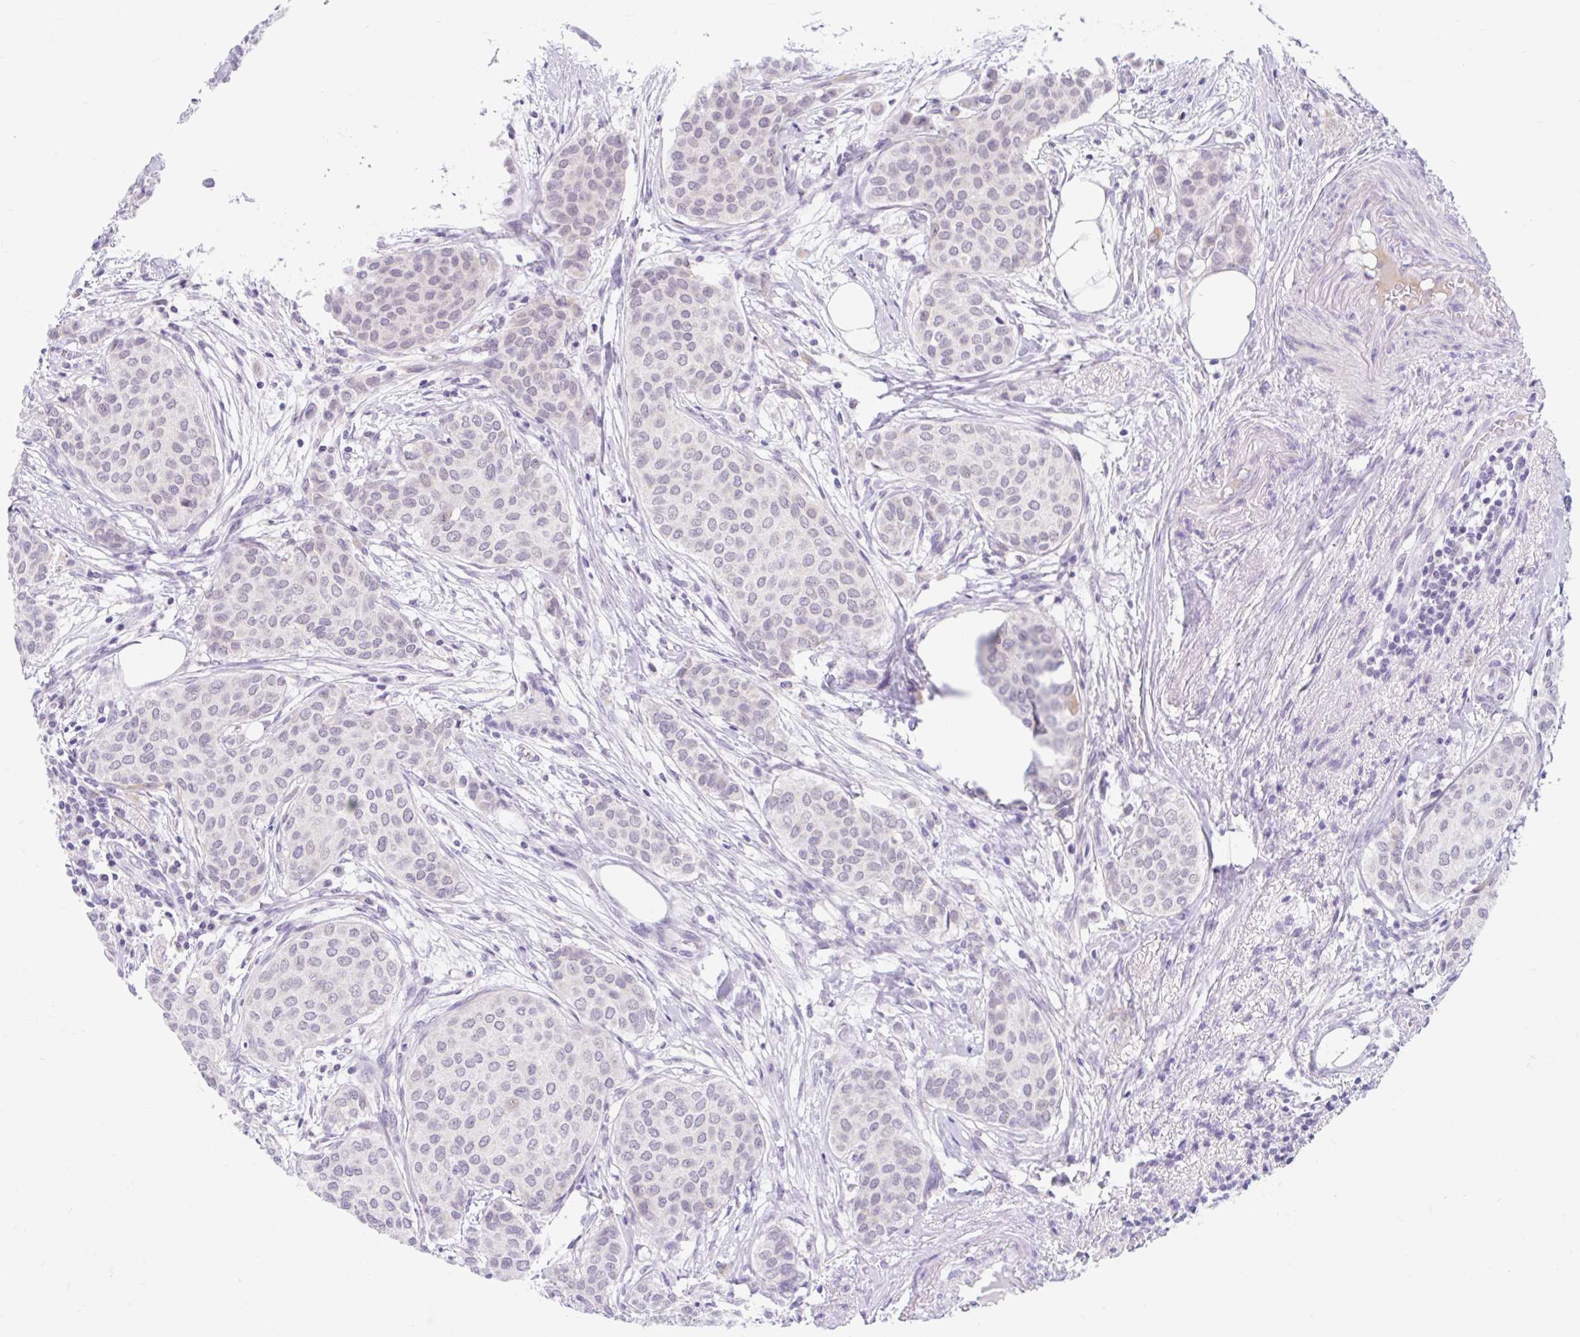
{"staining": {"intensity": "negative", "quantity": "none", "location": "none"}, "tissue": "breast cancer", "cell_type": "Tumor cells", "image_type": "cancer", "snomed": [{"axis": "morphology", "description": "Duct carcinoma"}, {"axis": "topography", "description": "Breast"}], "caption": "High magnification brightfield microscopy of intraductal carcinoma (breast) stained with DAB (brown) and counterstained with hematoxylin (blue): tumor cells show no significant expression.", "gene": "ITPK1", "patient": {"sex": "female", "age": 47}}